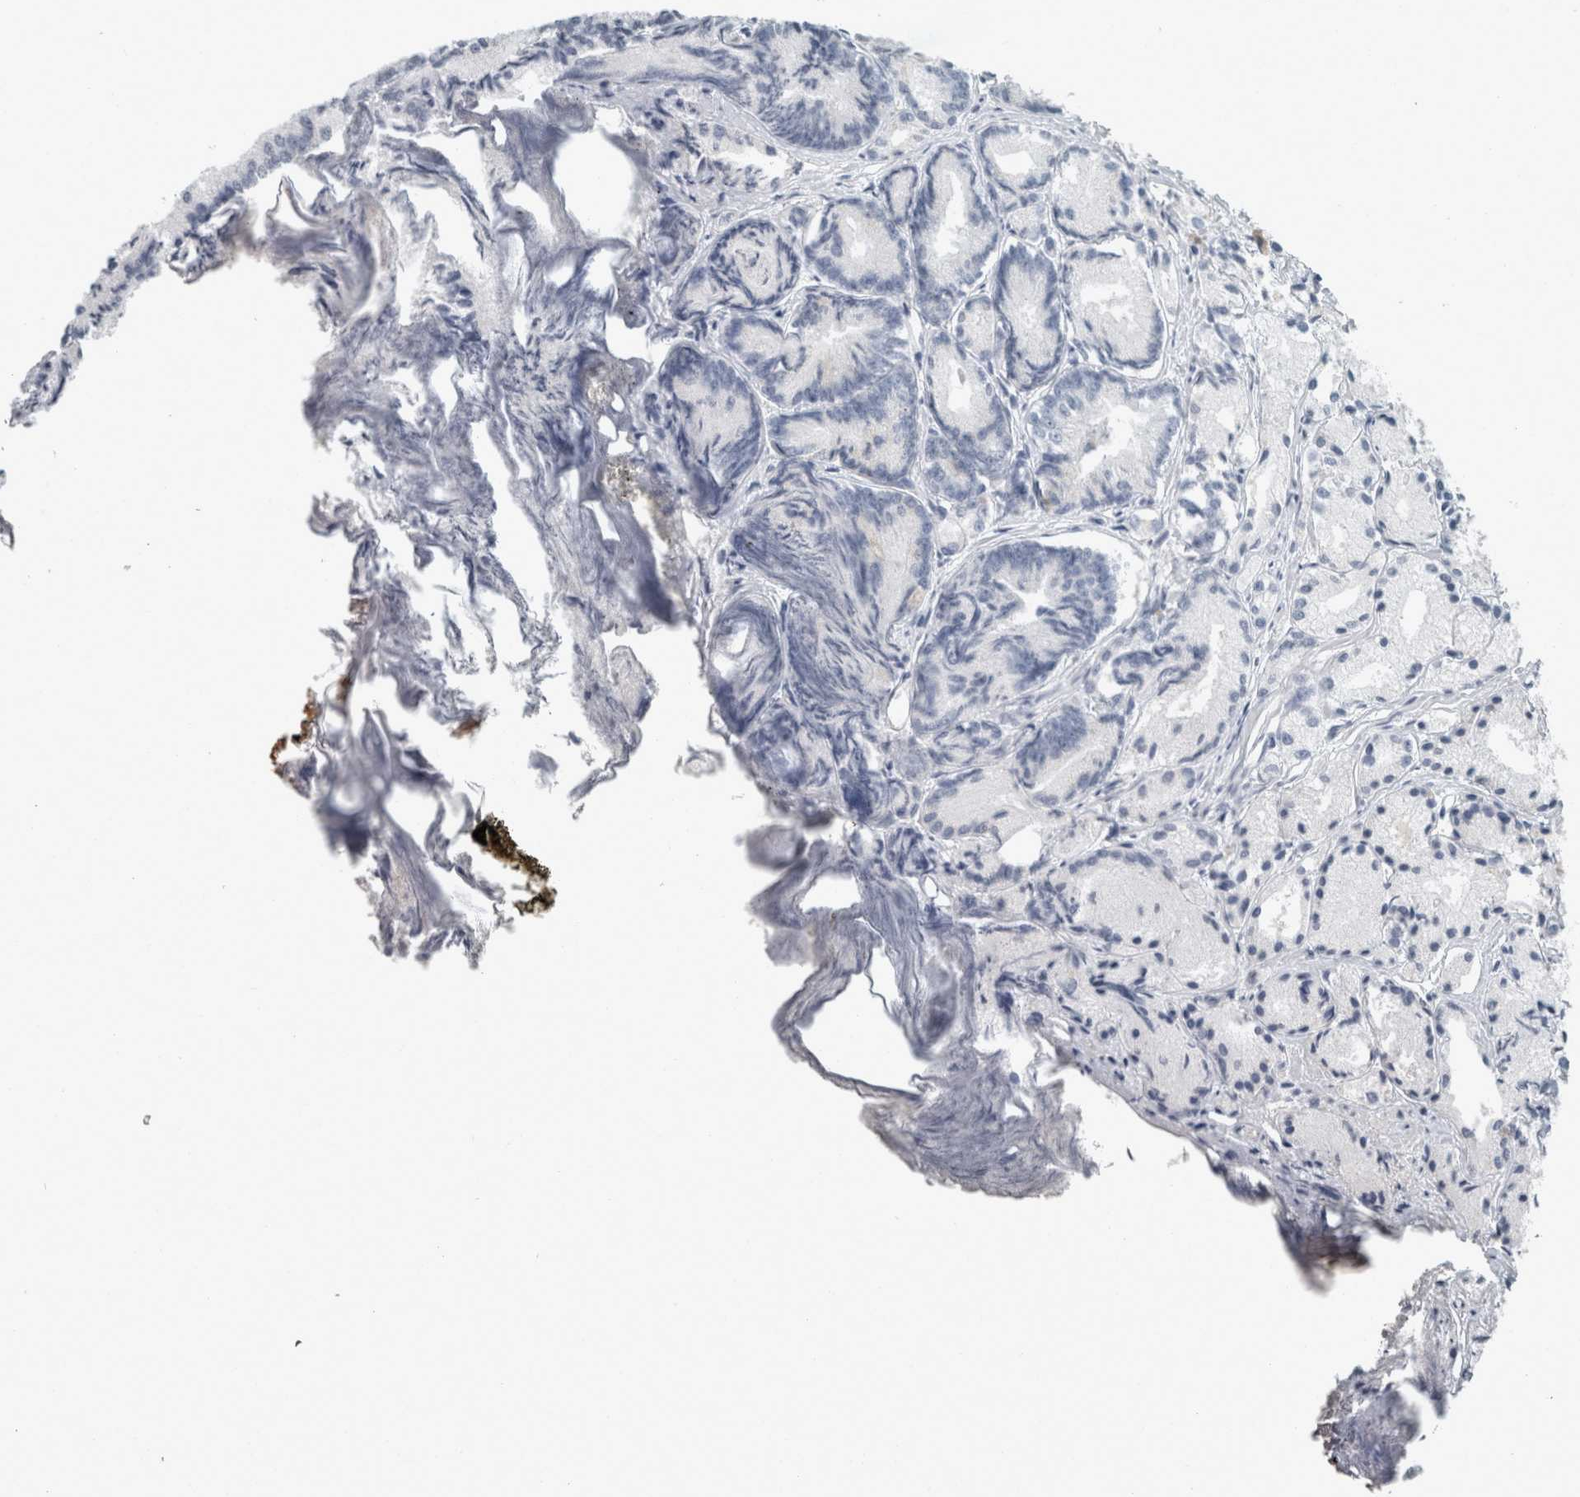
{"staining": {"intensity": "negative", "quantity": "none", "location": "none"}, "tissue": "prostate cancer", "cell_type": "Tumor cells", "image_type": "cancer", "snomed": [{"axis": "morphology", "description": "Adenocarcinoma, Low grade"}, {"axis": "topography", "description": "Prostate"}], "caption": "Image shows no significant protein staining in tumor cells of adenocarcinoma (low-grade) (prostate). (Brightfield microscopy of DAB (3,3'-diaminobenzidine) immunohistochemistry (IHC) at high magnification).", "gene": "CHL1", "patient": {"sex": "male", "age": 72}}